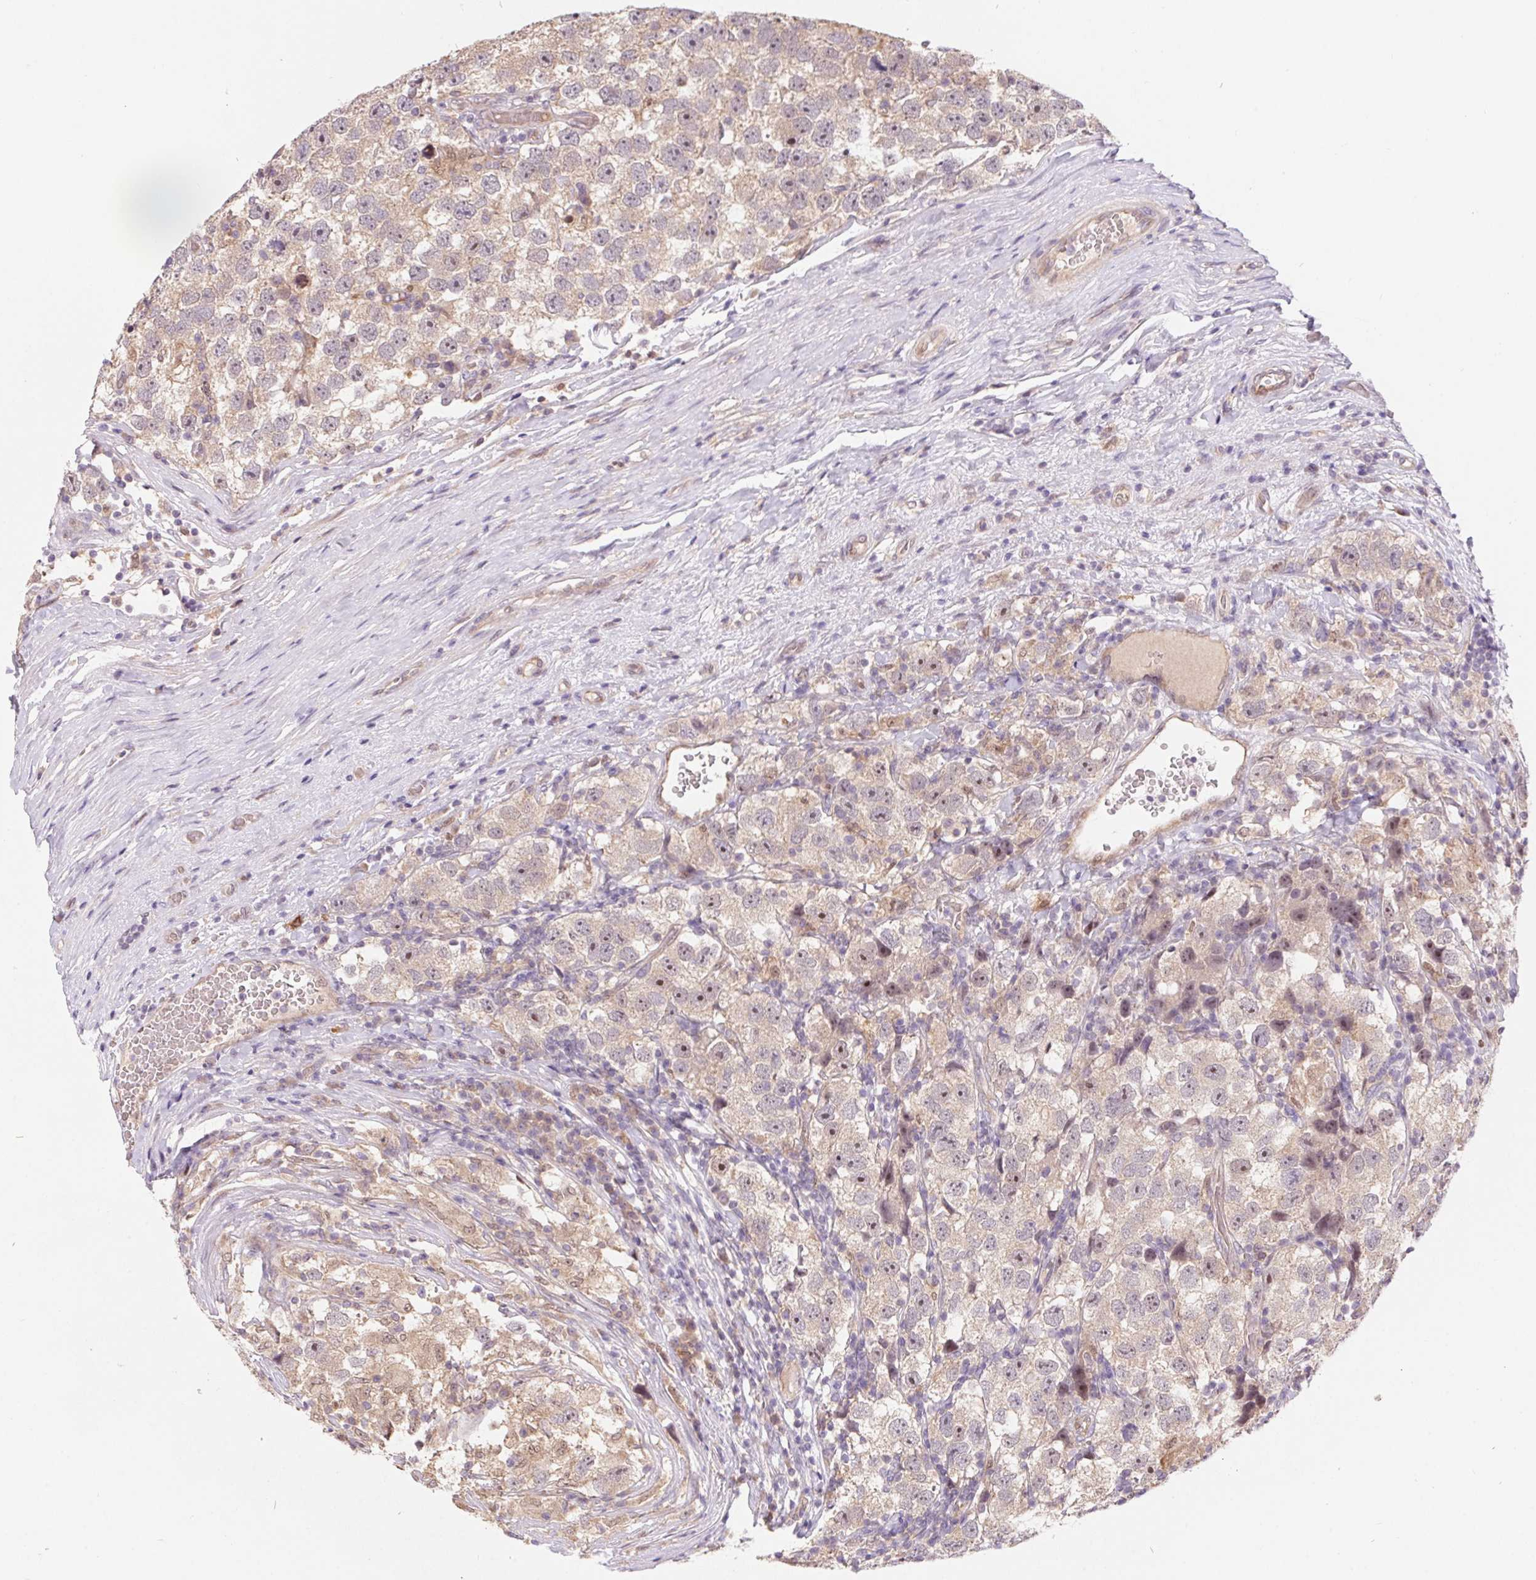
{"staining": {"intensity": "weak", "quantity": "25%-75%", "location": "cytoplasmic/membranous"}, "tissue": "testis cancer", "cell_type": "Tumor cells", "image_type": "cancer", "snomed": [{"axis": "morphology", "description": "Seminoma, NOS"}, {"axis": "topography", "description": "Testis"}], "caption": "Immunohistochemistry (IHC) histopathology image of human testis seminoma stained for a protein (brown), which demonstrates low levels of weak cytoplasmic/membranous expression in about 25%-75% of tumor cells.", "gene": "NUDT16", "patient": {"sex": "male", "age": 26}}